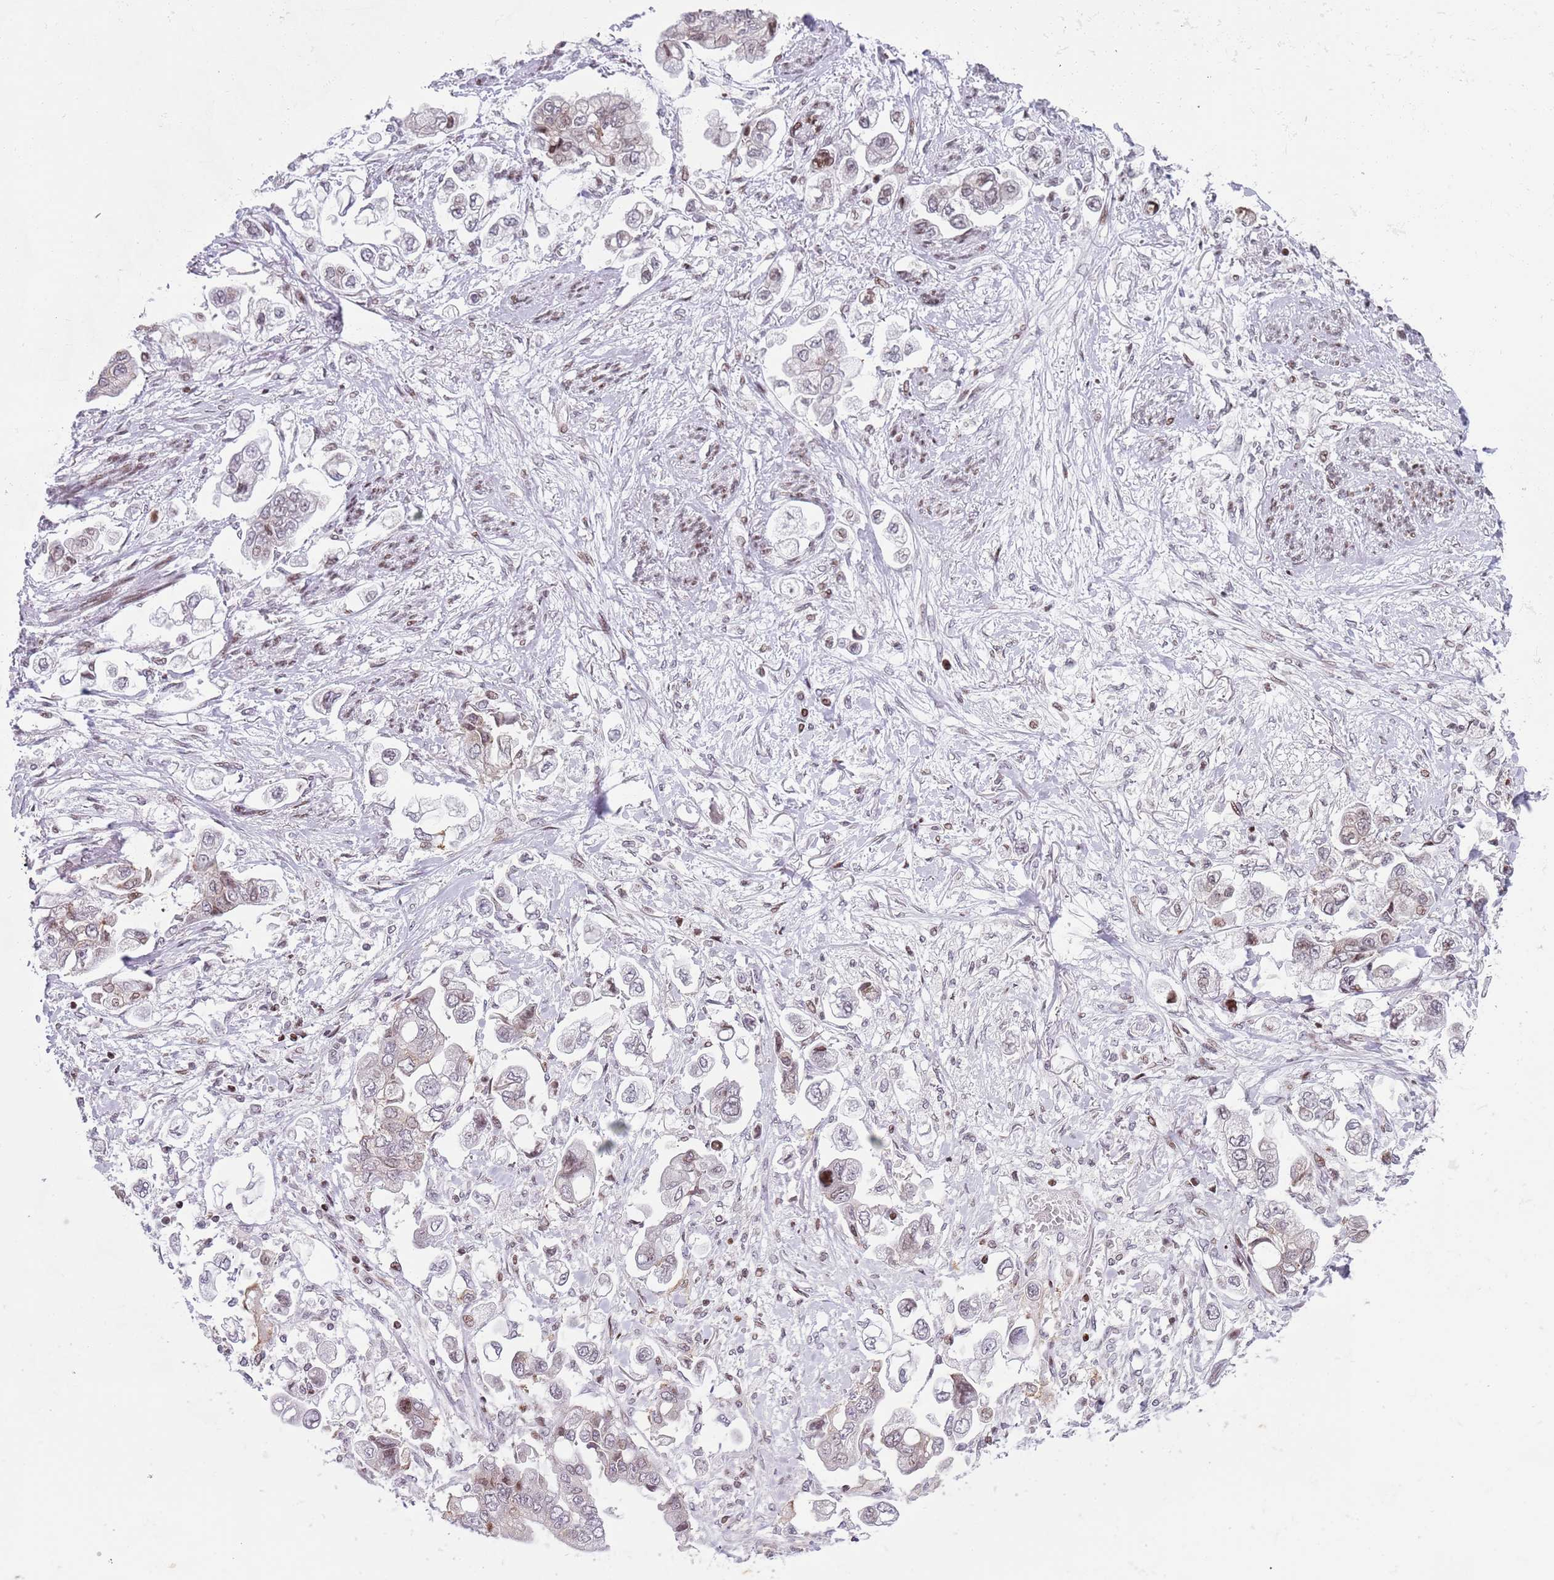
{"staining": {"intensity": "moderate", "quantity": "<25%", "location": "nuclear"}, "tissue": "stomach cancer", "cell_type": "Tumor cells", "image_type": "cancer", "snomed": [{"axis": "morphology", "description": "Adenocarcinoma, NOS"}, {"axis": "topography", "description": "Stomach"}], "caption": "A brown stain highlights moderate nuclear expression of a protein in human stomach cancer (adenocarcinoma) tumor cells. (brown staining indicates protein expression, while blue staining denotes nuclei).", "gene": "HDAC8", "patient": {"sex": "male", "age": 62}}